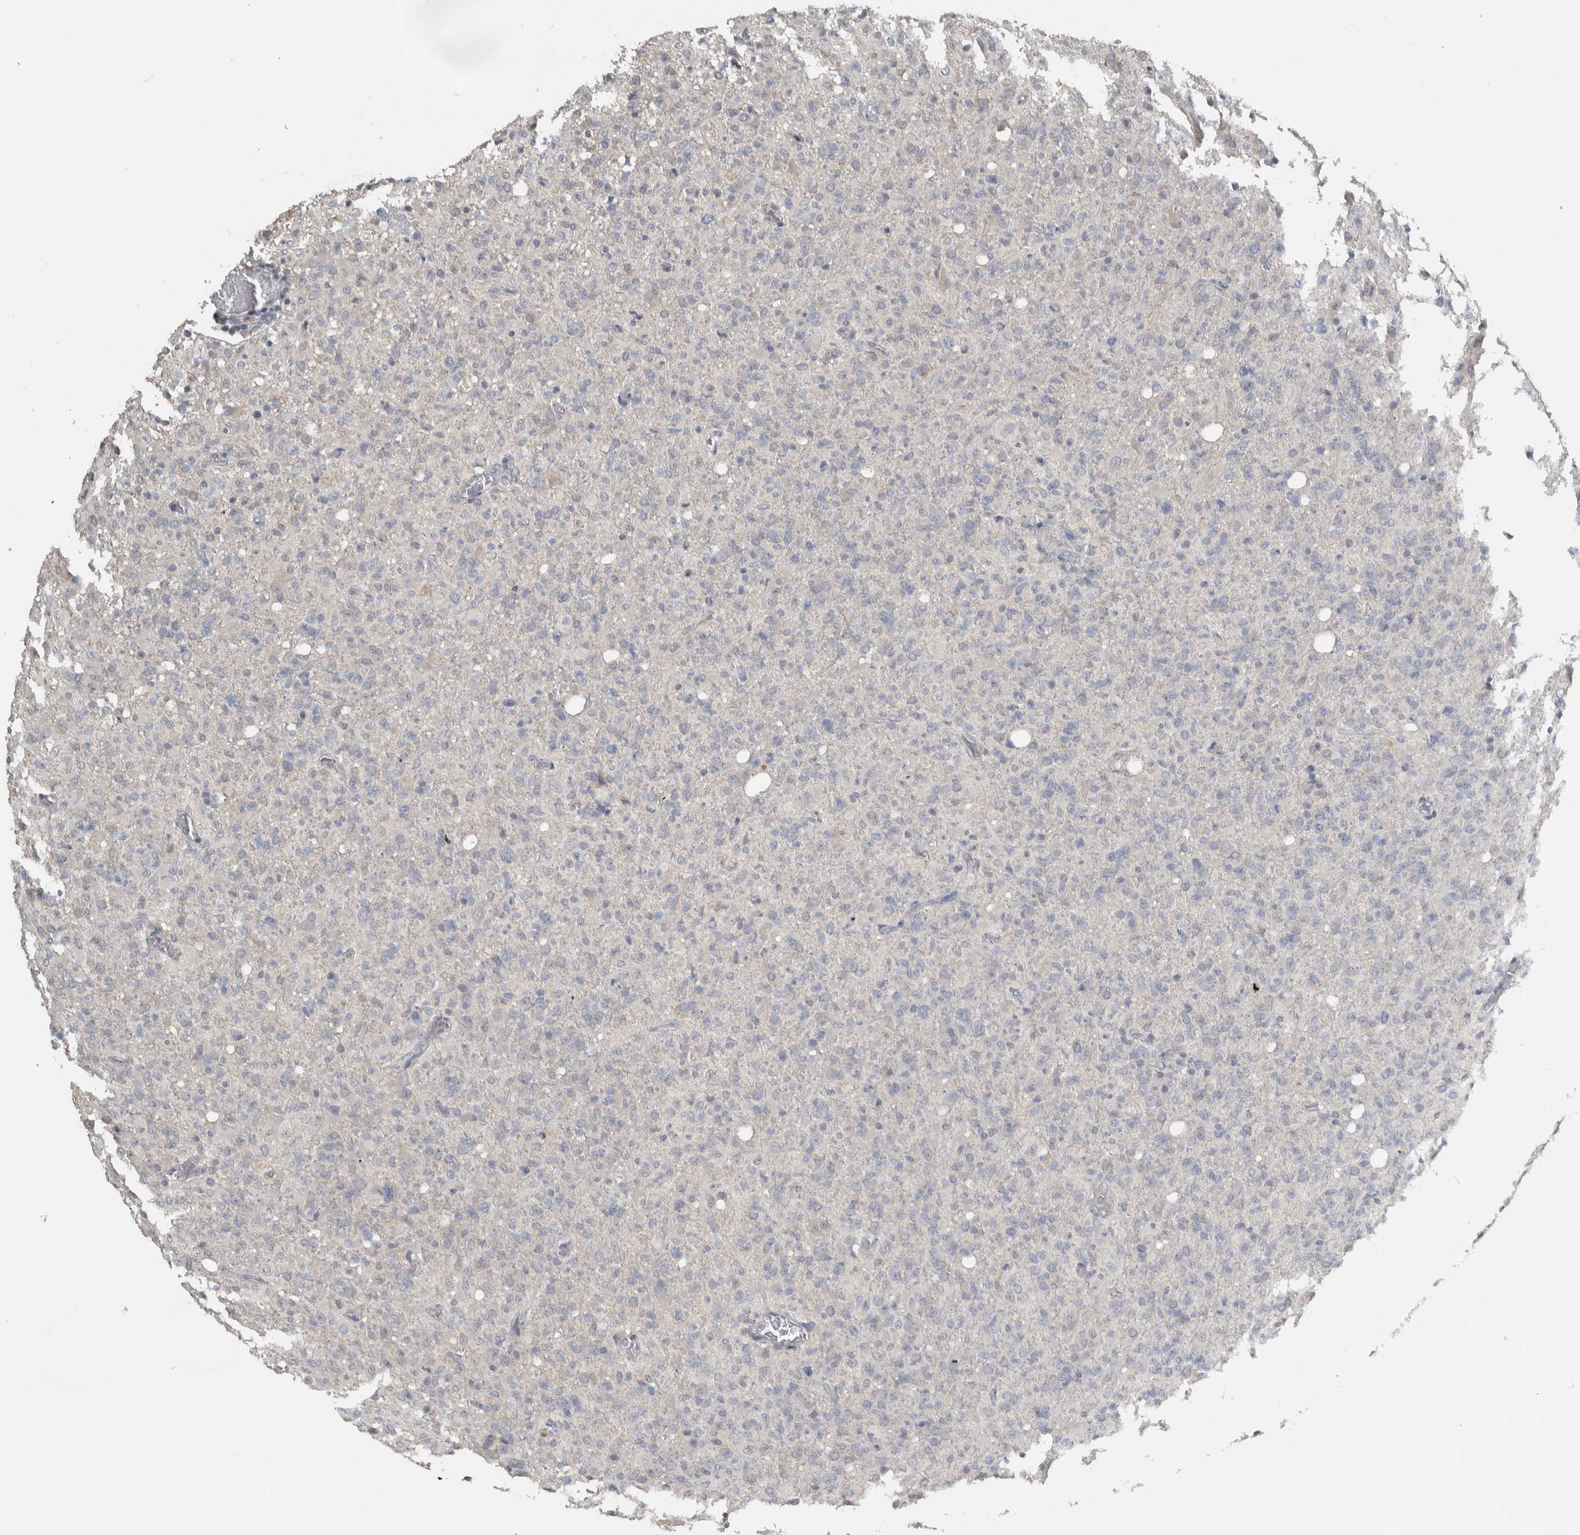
{"staining": {"intensity": "negative", "quantity": "none", "location": "none"}, "tissue": "glioma", "cell_type": "Tumor cells", "image_type": "cancer", "snomed": [{"axis": "morphology", "description": "Glioma, malignant, High grade"}, {"axis": "topography", "description": "Brain"}], "caption": "A high-resolution photomicrograph shows IHC staining of high-grade glioma (malignant), which shows no significant staining in tumor cells.", "gene": "EIF3H", "patient": {"sex": "female", "age": 57}}